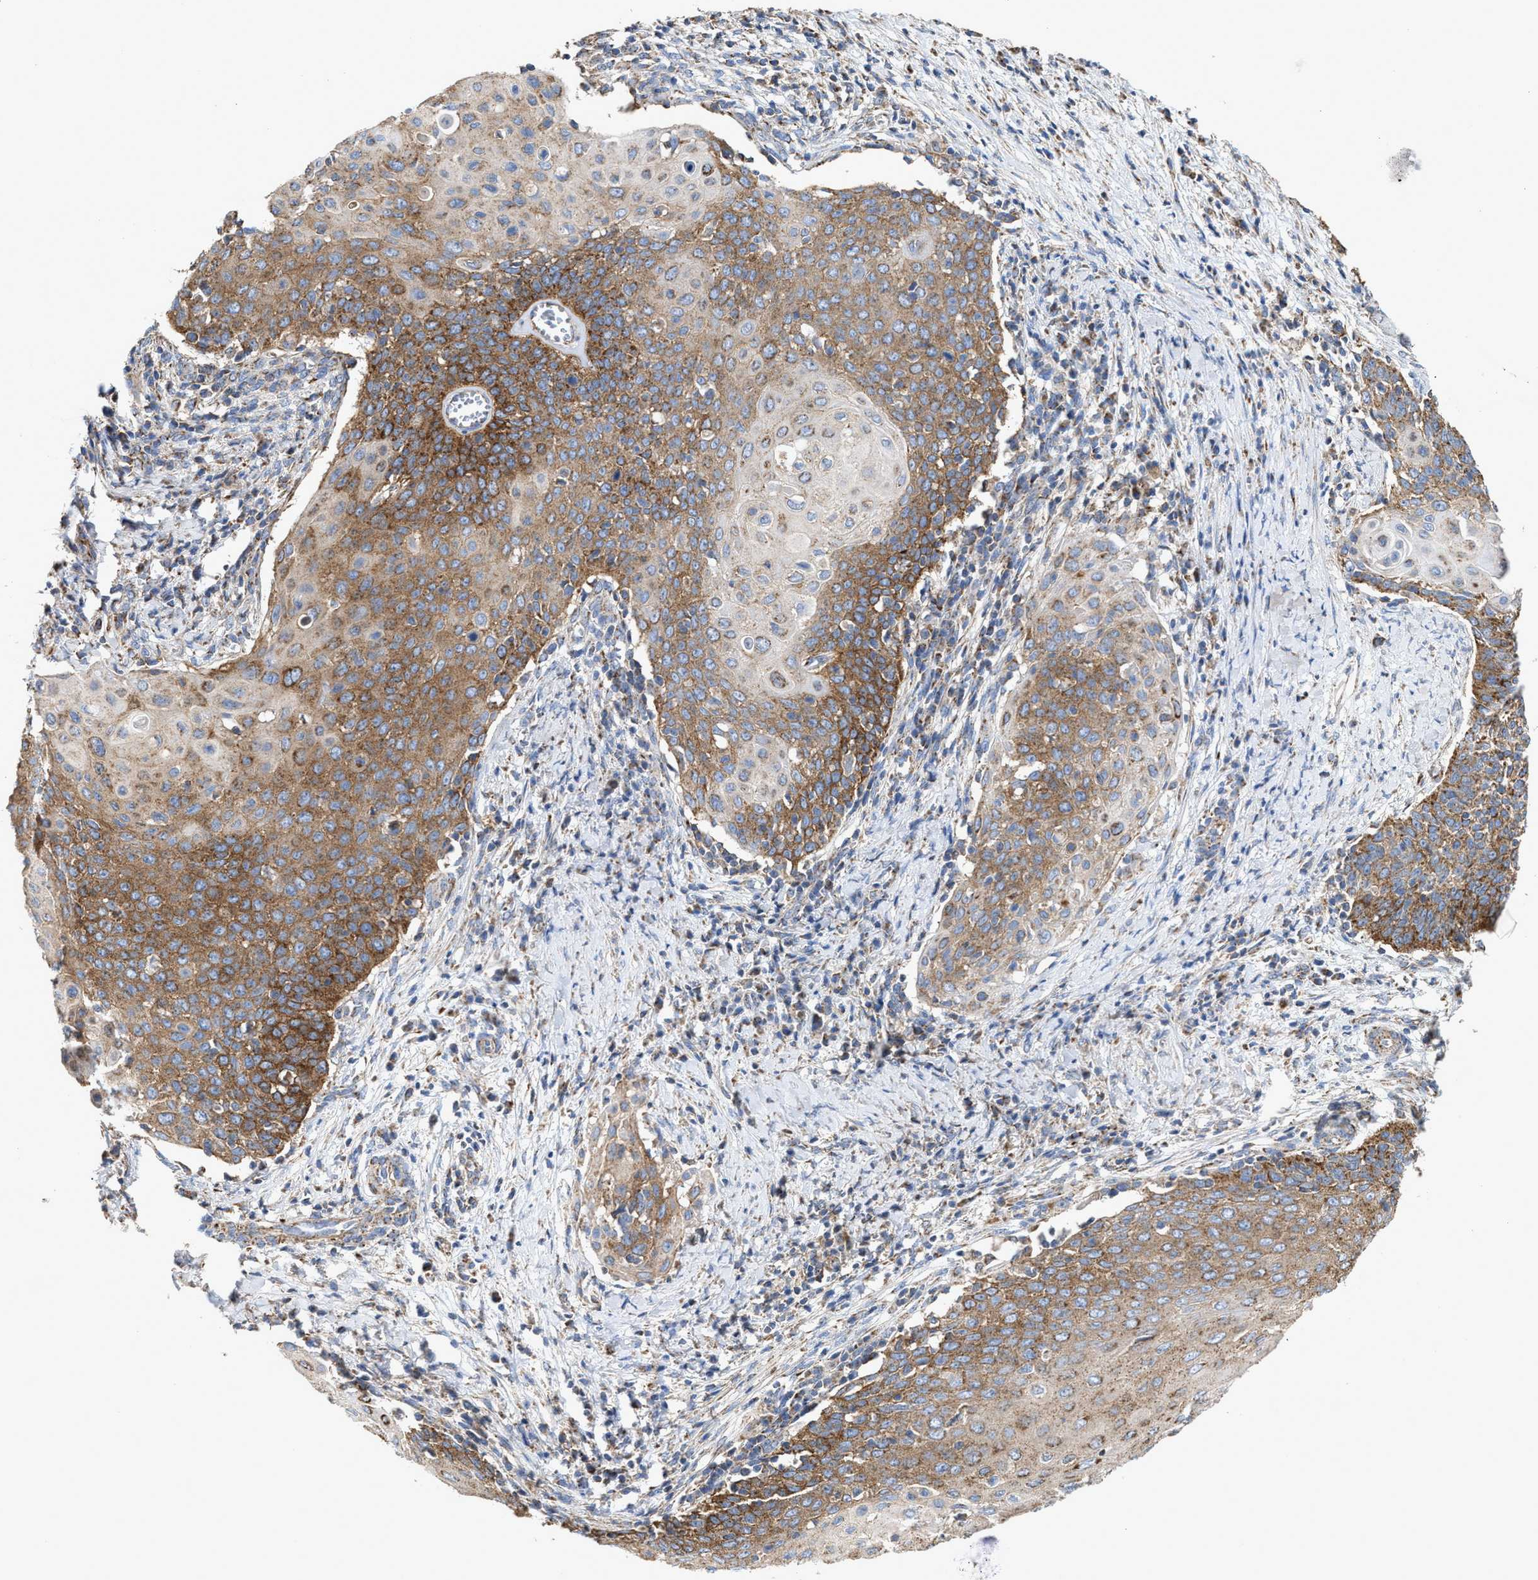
{"staining": {"intensity": "moderate", "quantity": ">75%", "location": "cytoplasmic/membranous"}, "tissue": "cervical cancer", "cell_type": "Tumor cells", "image_type": "cancer", "snomed": [{"axis": "morphology", "description": "Squamous cell carcinoma, NOS"}, {"axis": "topography", "description": "Cervix"}], "caption": "Immunohistochemistry (IHC) of human squamous cell carcinoma (cervical) exhibits medium levels of moderate cytoplasmic/membranous expression in about >75% of tumor cells. Using DAB (brown) and hematoxylin (blue) stains, captured at high magnification using brightfield microscopy.", "gene": "MECR", "patient": {"sex": "female", "age": 39}}